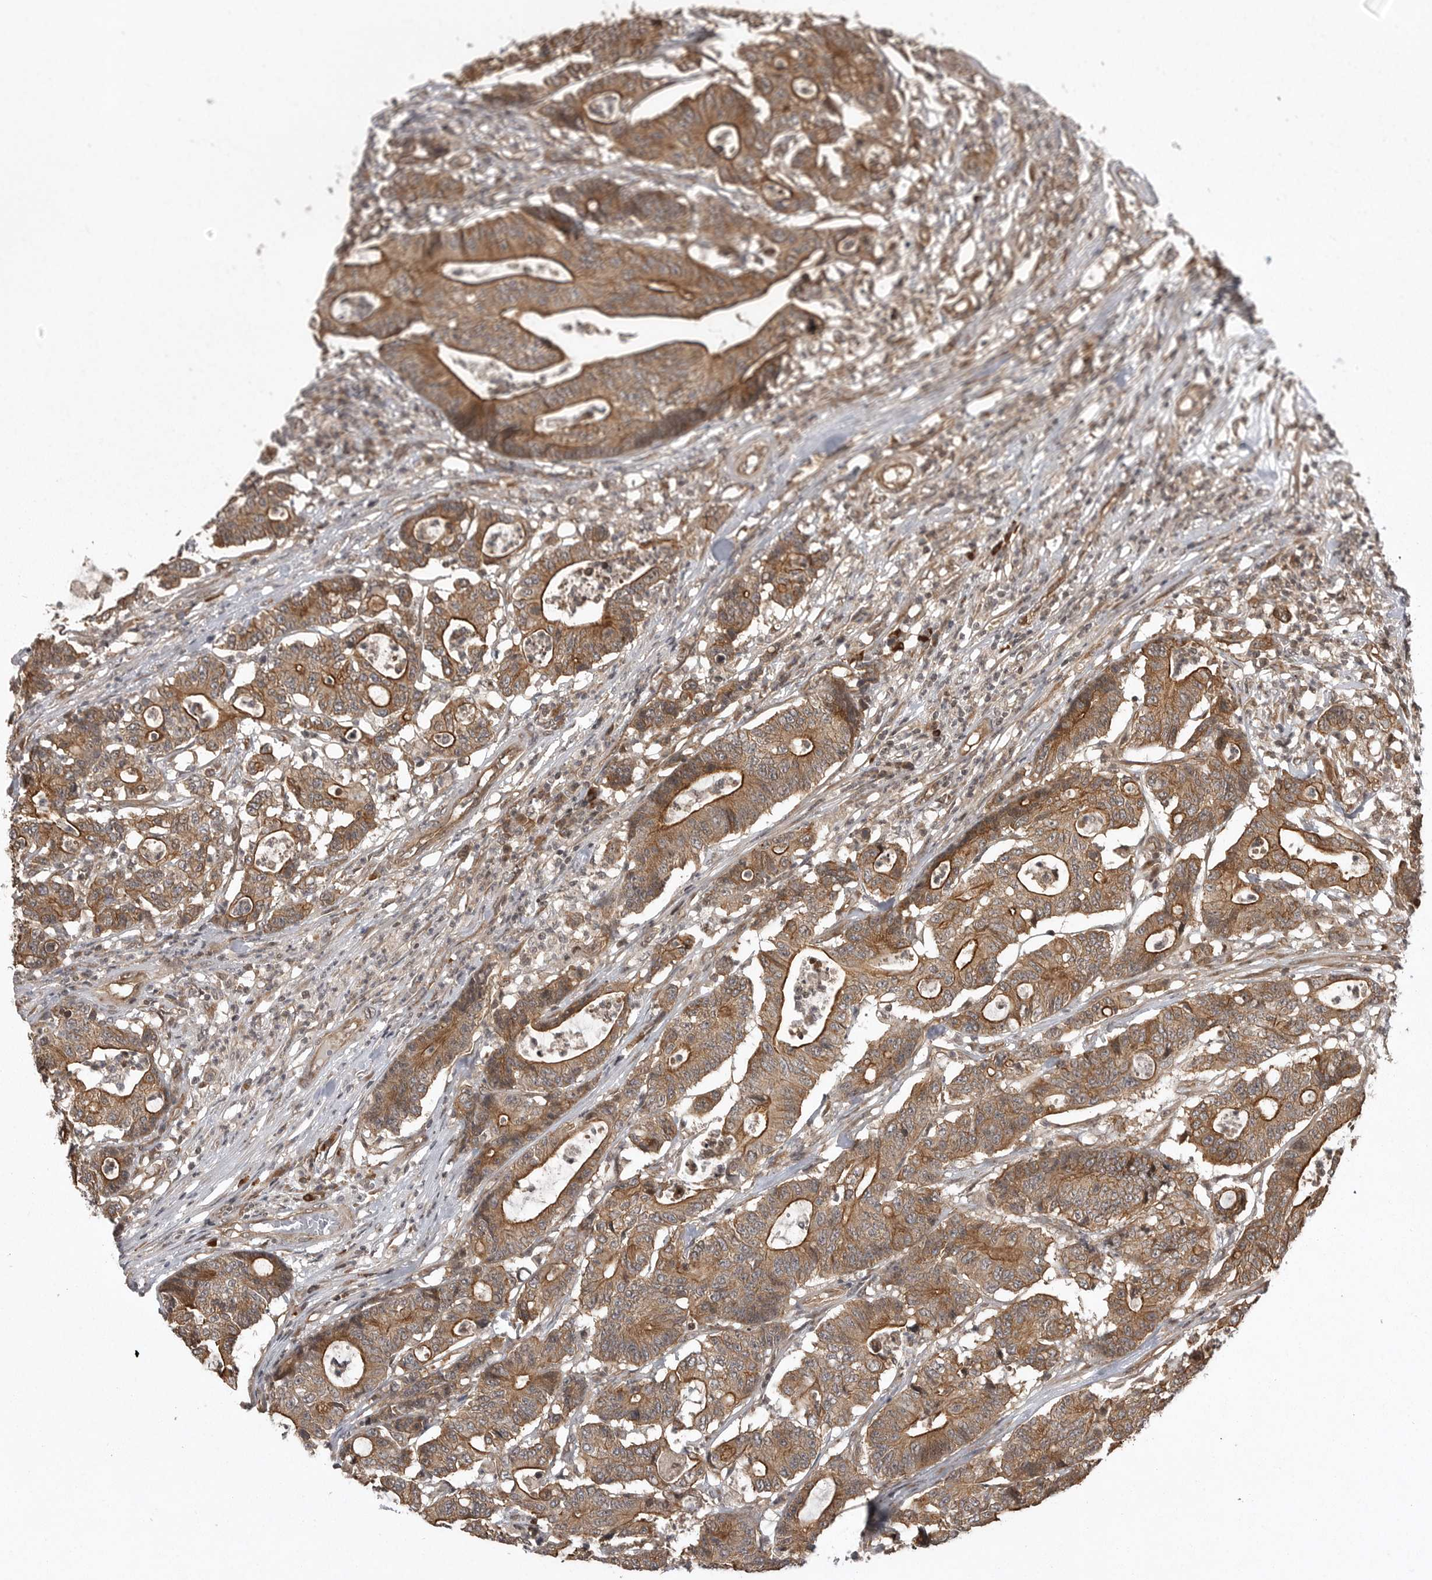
{"staining": {"intensity": "moderate", "quantity": ">75%", "location": "cytoplasmic/membranous"}, "tissue": "colorectal cancer", "cell_type": "Tumor cells", "image_type": "cancer", "snomed": [{"axis": "morphology", "description": "Adenocarcinoma, NOS"}, {"axis": "topography", "description": "Colon"}], "caption": "Immunohistochemical staining of human adenocarcinoma (colorectal) reveals medium levels of moderate cytoplasmic/membranous protein staining in about >75% of tumor cells.", "gene": "DNAJC8", "patient": {"sex": "female", "age": 84}}